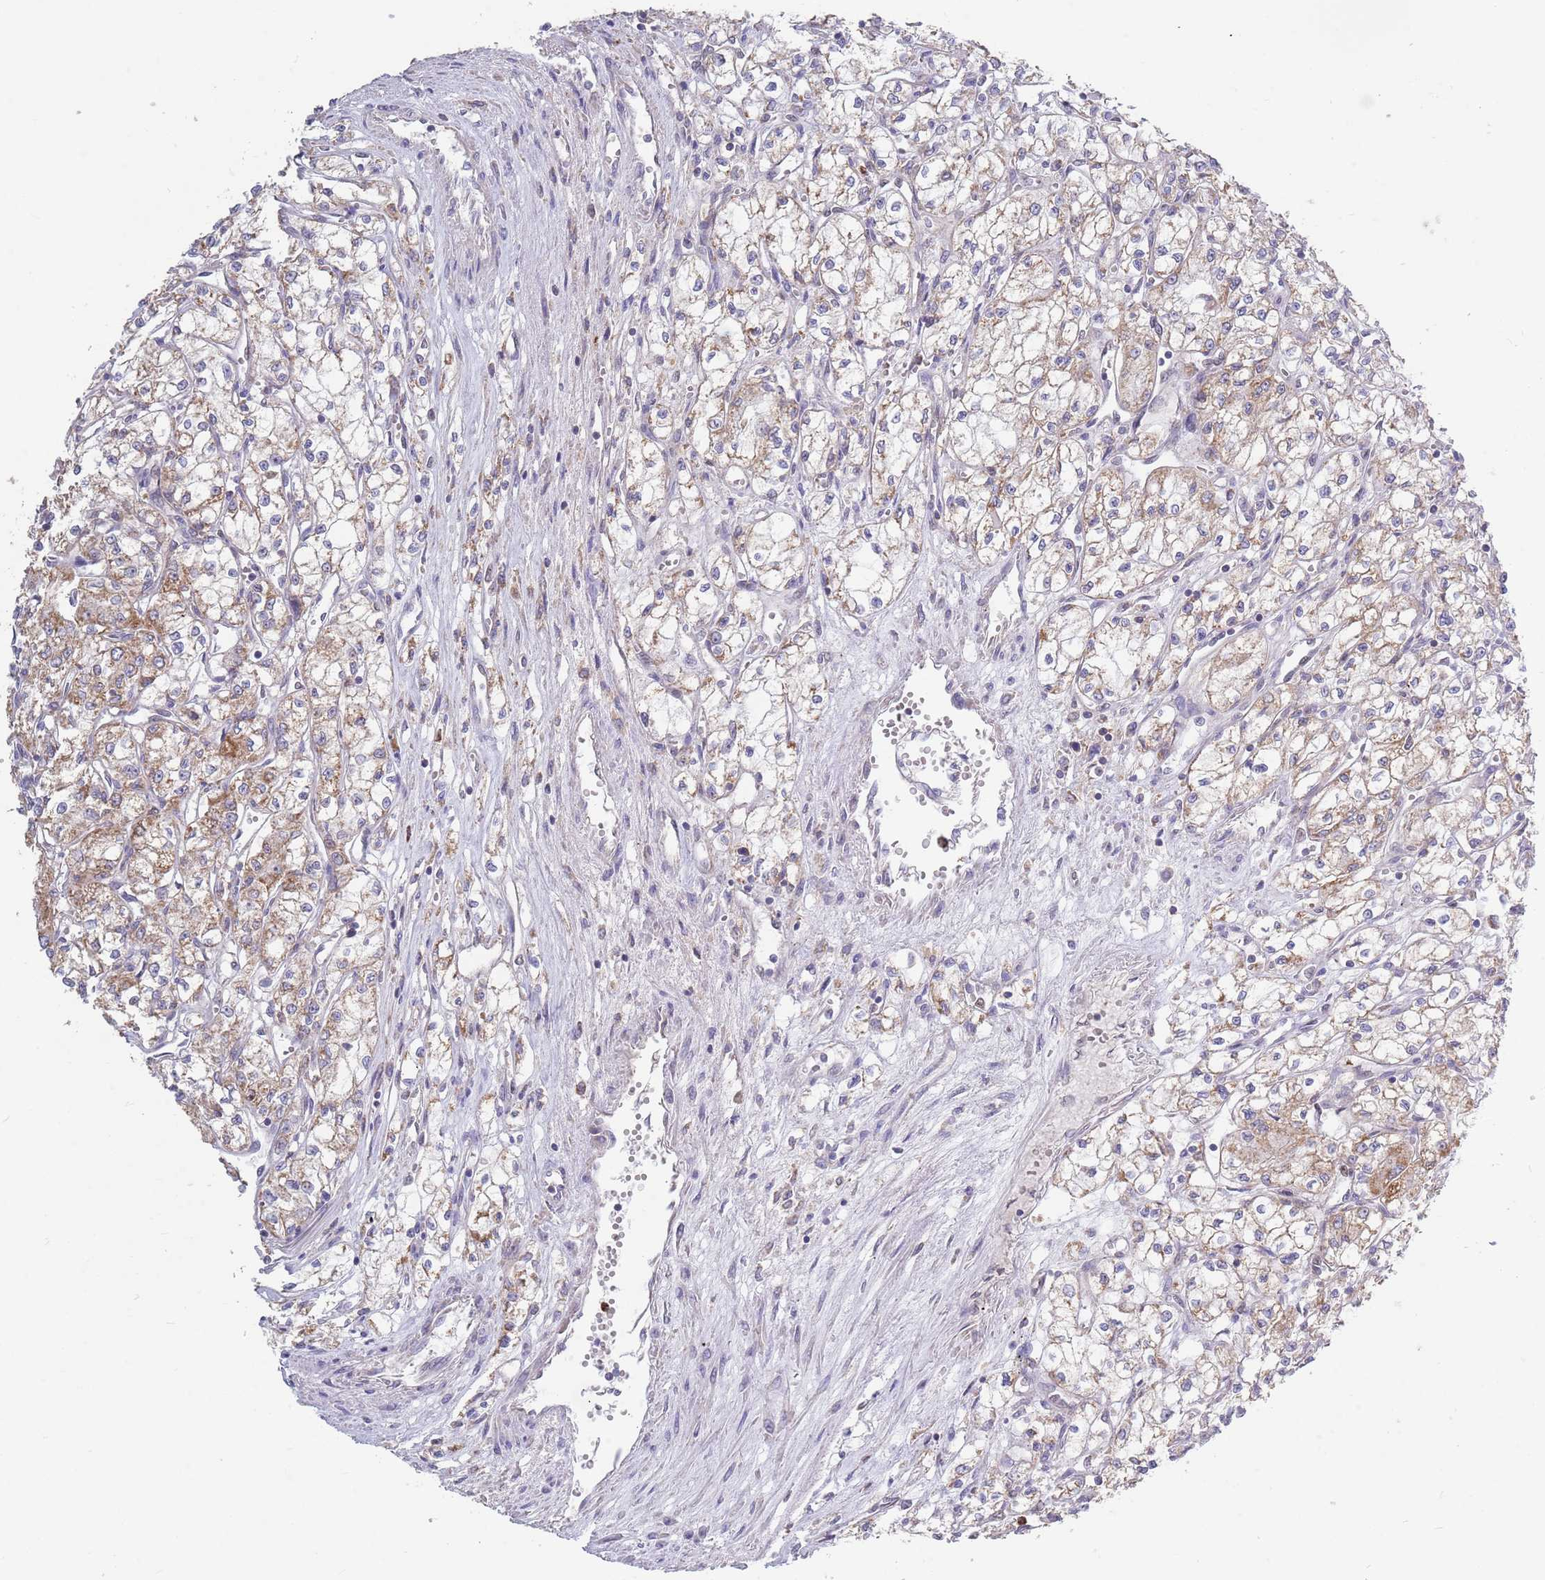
{"staining": {"intensity": "moderate", "quantity": "<25%", "location": "cytoplasmic/membranous"}, "tissue": "renal cancer", "cell_type": "Tumor cells", "image_type": "cancer", "snomed": [{"axis": "morphology", "description": "Adenocarcinoma, NOS"}, {"axis": "topography", "description": "Kidney"}], "caption": "This is a micrograph of immunohistochemistry (IHC) staining of renal cancer, which shows moderate staining in the cytoplasmic/membranous of tumor cells.", "gene": "DDT", "patient": {"sex": "male", "age": 59}}